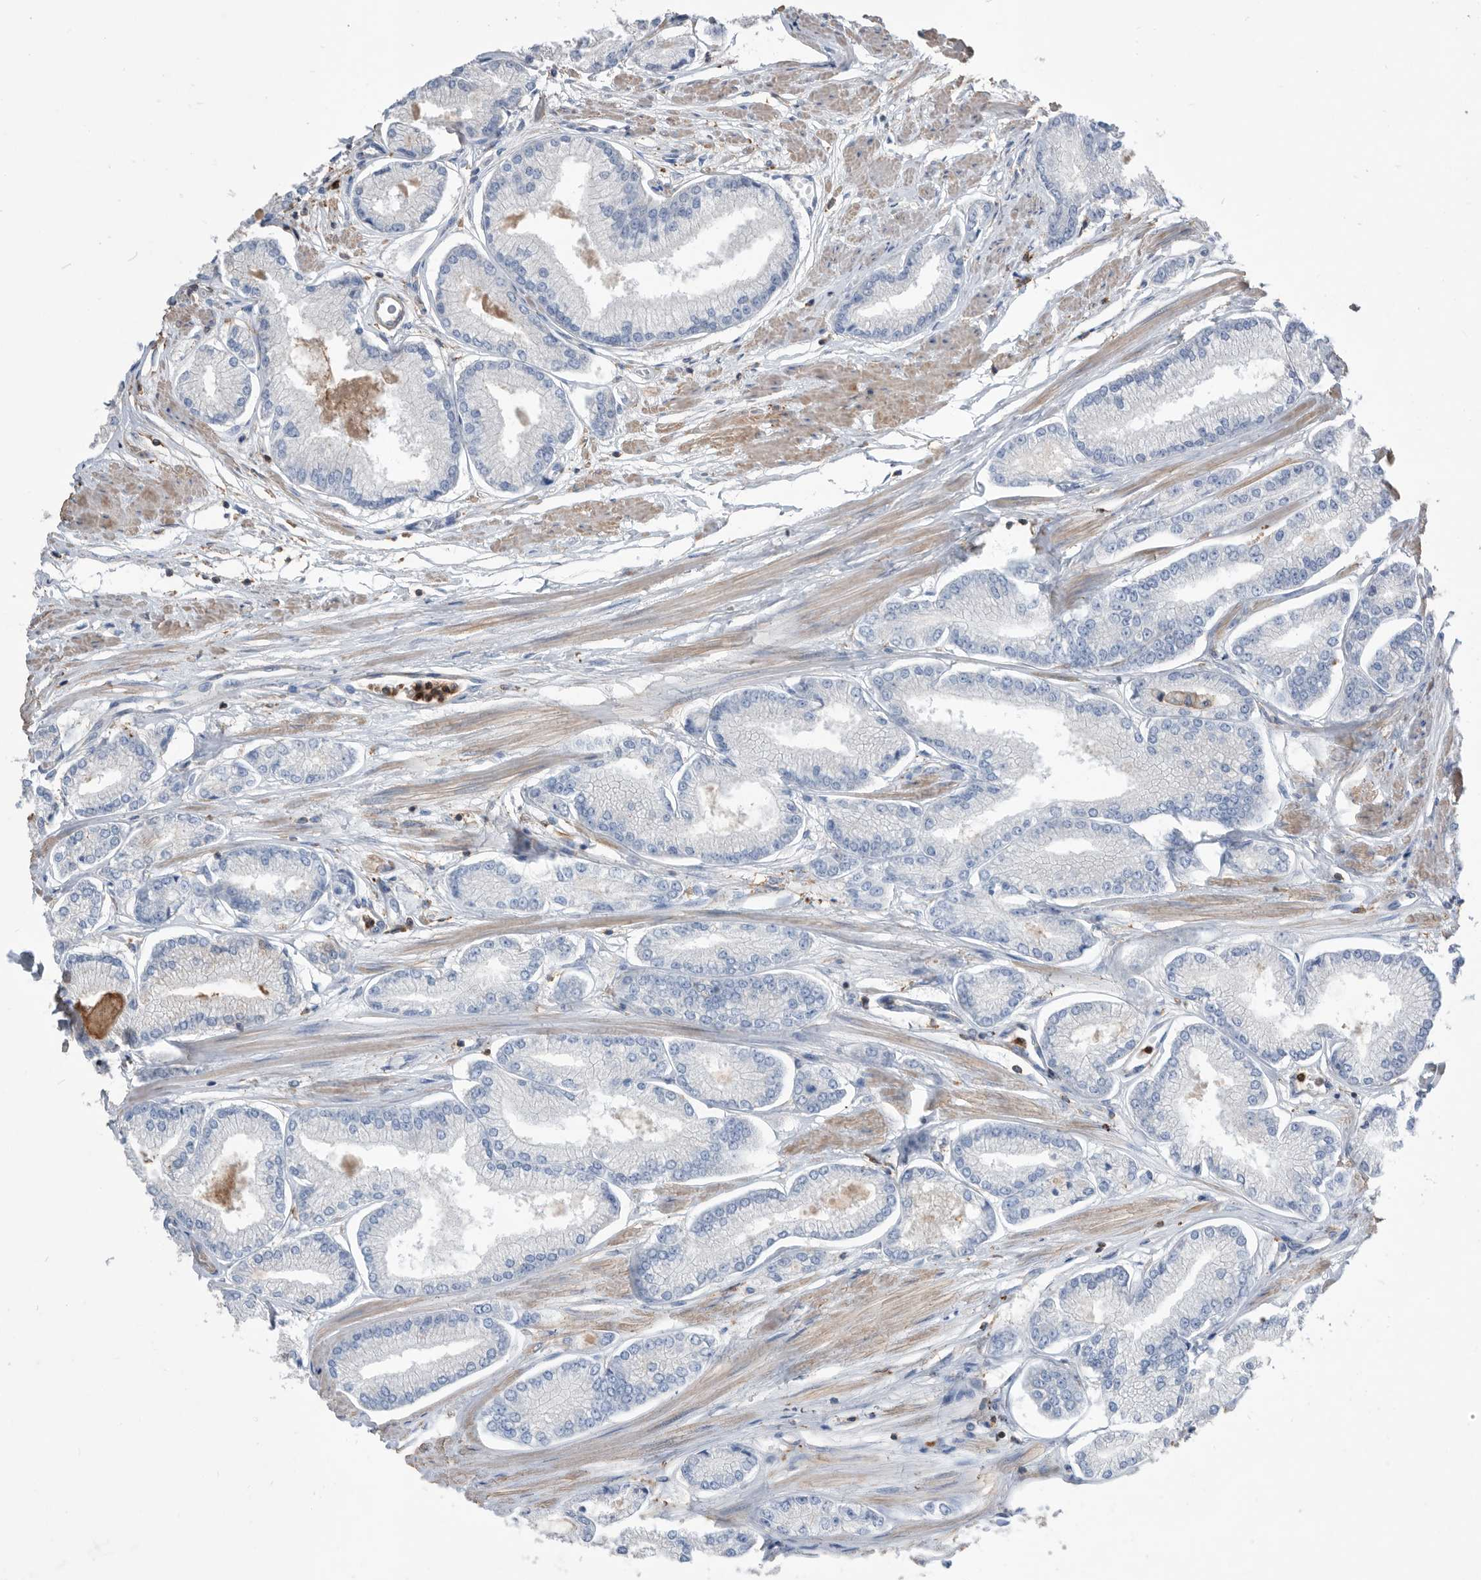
{"staining": {"intensity": "negative", "quantity": "none", "location": "none"}, "tissue": "prostate cancer", "cell_type": "Tumor cells", "image_type": "cancer", "snomed": [{"axis": "morphology", "description": "Adenocarcinoma, Low grade"}, {"axis": "topography", "description": "Prostate"}], "caption": "Micrograph shows no protein positivity in tumor cells of prostate adenocarcinoma (low-grade) tissue.", "gene": "MS4A4A", "patient": {"sex": "male", "age": 52}}